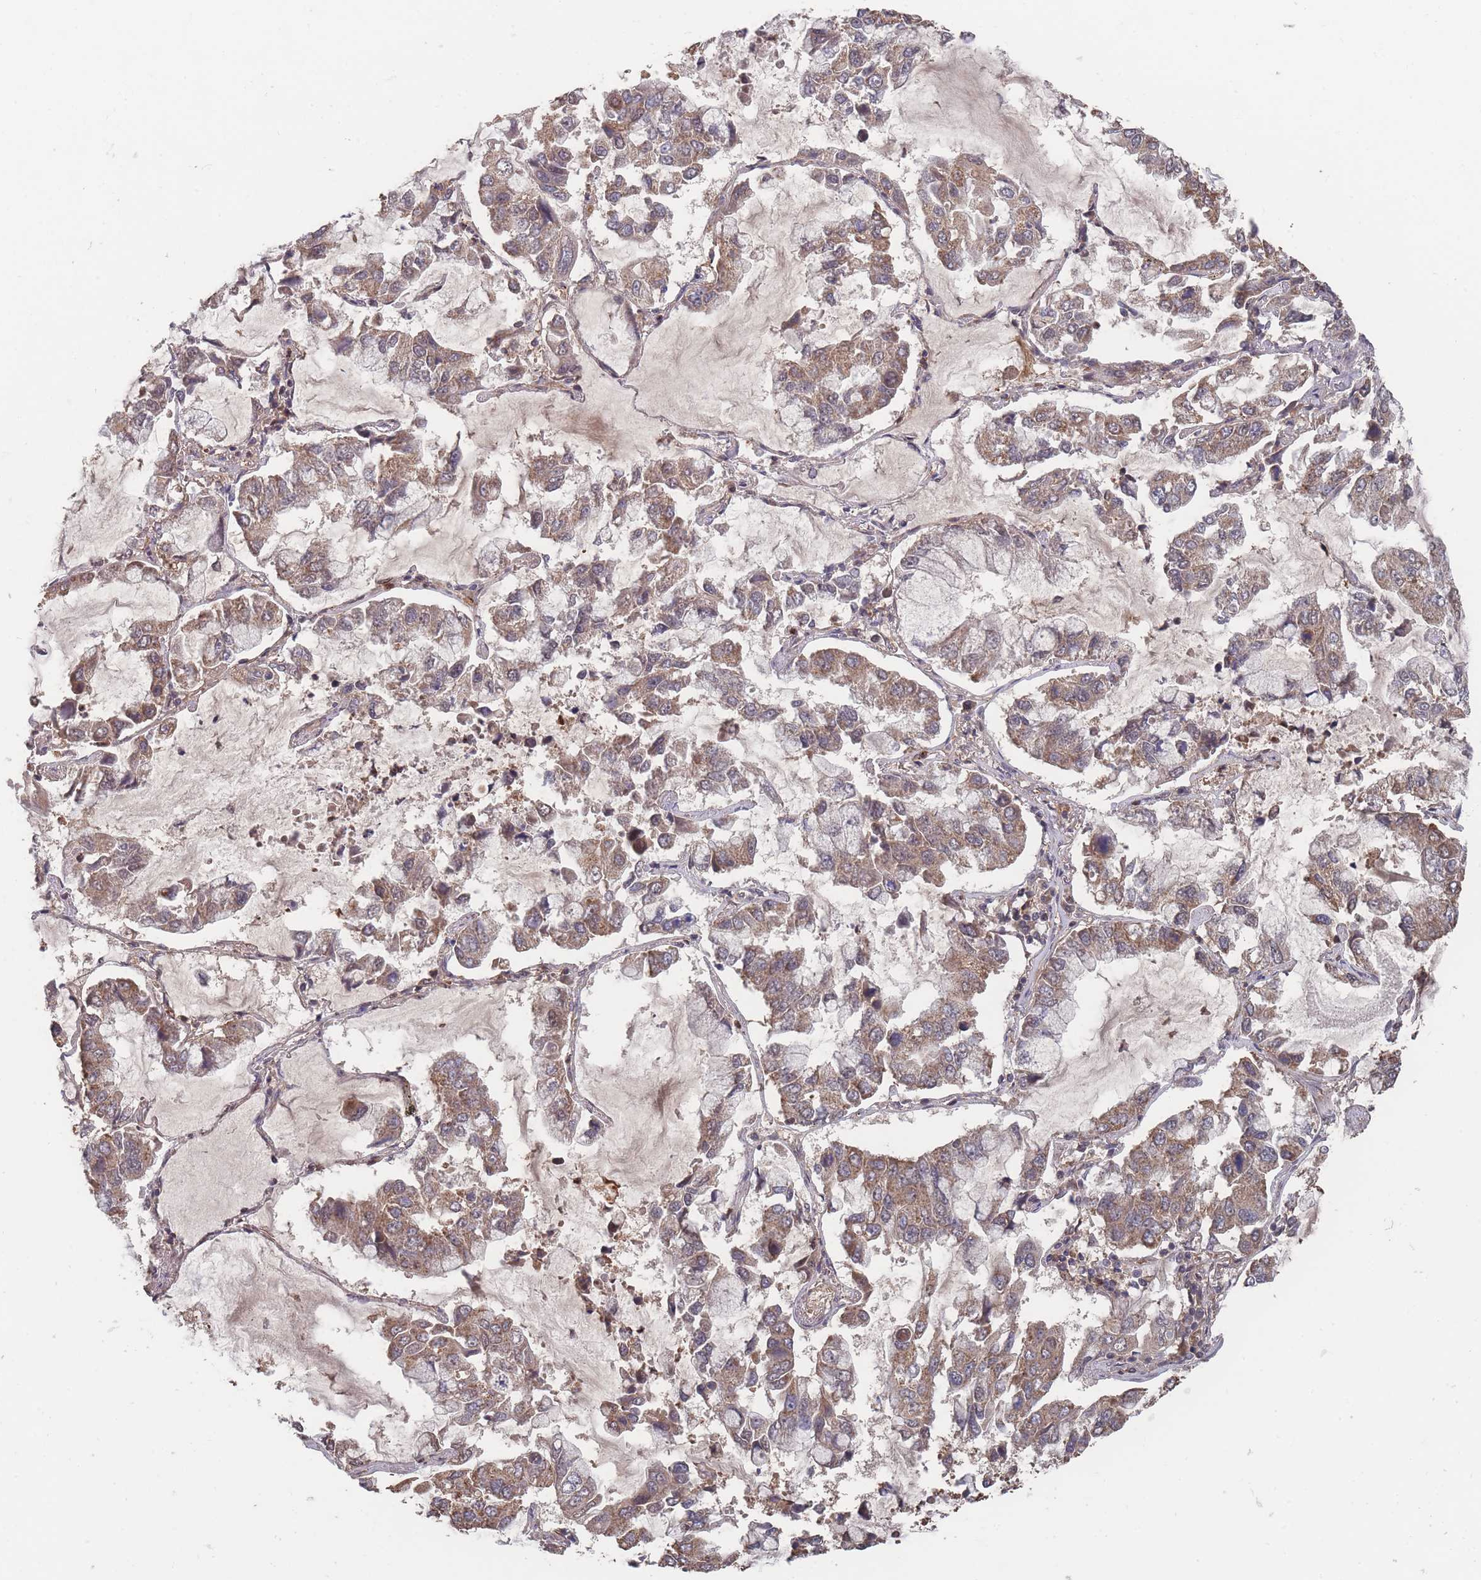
{"staining": {"intensity": "moderate", "quantity": ">75%", "location": "cytoplasmic/membranous"}, "tissue": "lung cancer", "cell_type": "Tumor cells", "image_type": "cancer", "snomed": [{"axis": "morphology", "description": "Adenocarcinoma, NOS"}, {"axis": "topography", "description": "Lung"}], "caption": "Lung cancer stained with DAB immunohistochemistry shows medium levels of moderate cytoplasmic/membranous positivity in about >75% of tumor cells.", "gene": "SF3B1", "patient": {"sex": "male", "age": 64}}